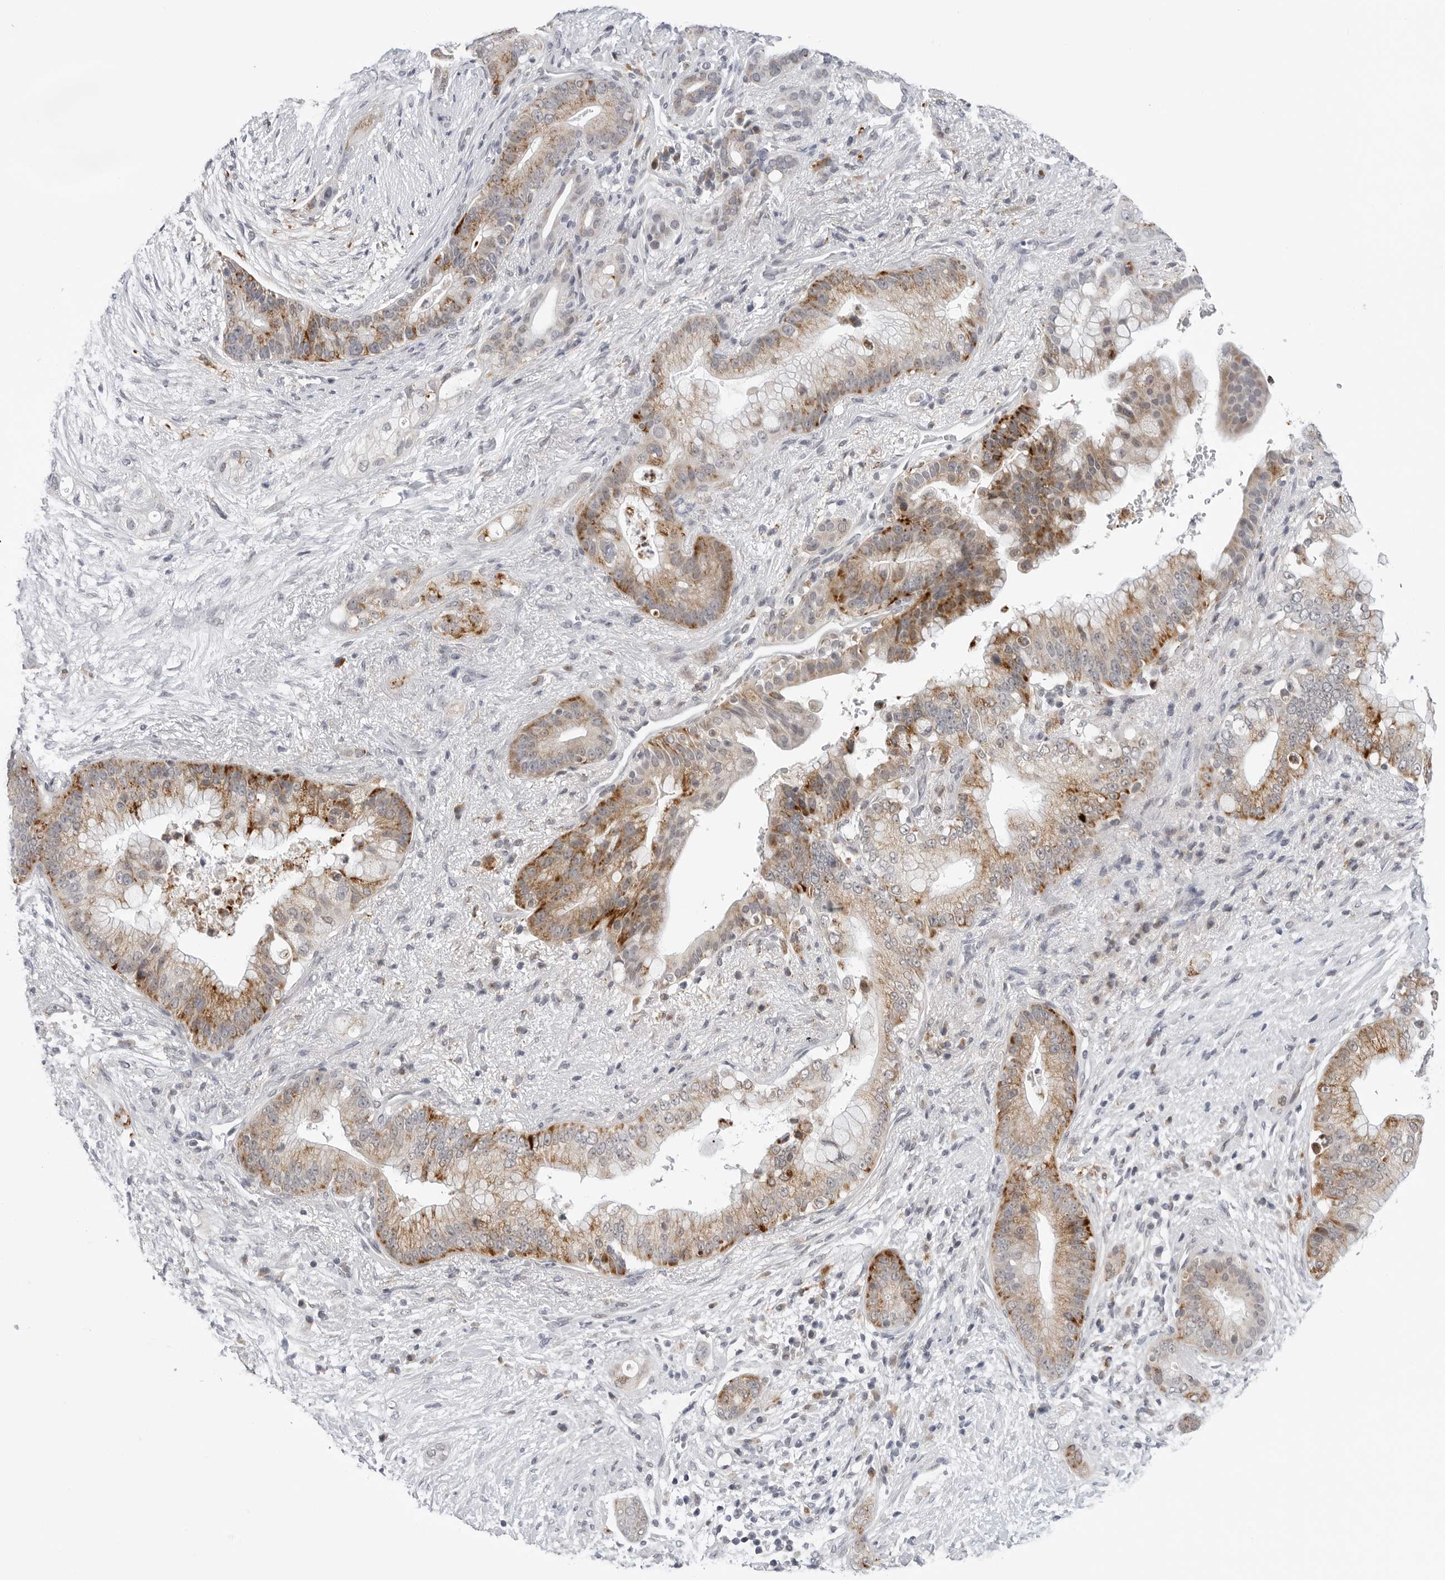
{"staining": {"intensity": "moderate", "quantity": ">75%", "location": "cytoplasmic/membranous"}, "tissue": "pancreatic cancer", "cell_type": "Tumor cells", "image_type": "cancer", "snomed": [{"axis": "morphology", "description": "Adenocarcinoma, NOS"}, {"axis": "topography", "description": "Pancreas"}], "caption": "This micrograph shows pancreatic adenocarcinoma stained with IHC to label a protein in brown. The cytoplasmic/membranous of tumor cells show moderate positivity for the protein. Nuclei are counter-stained blue.", "gene": "CDK20", "patient": {"sex": "male", "age": 53}}